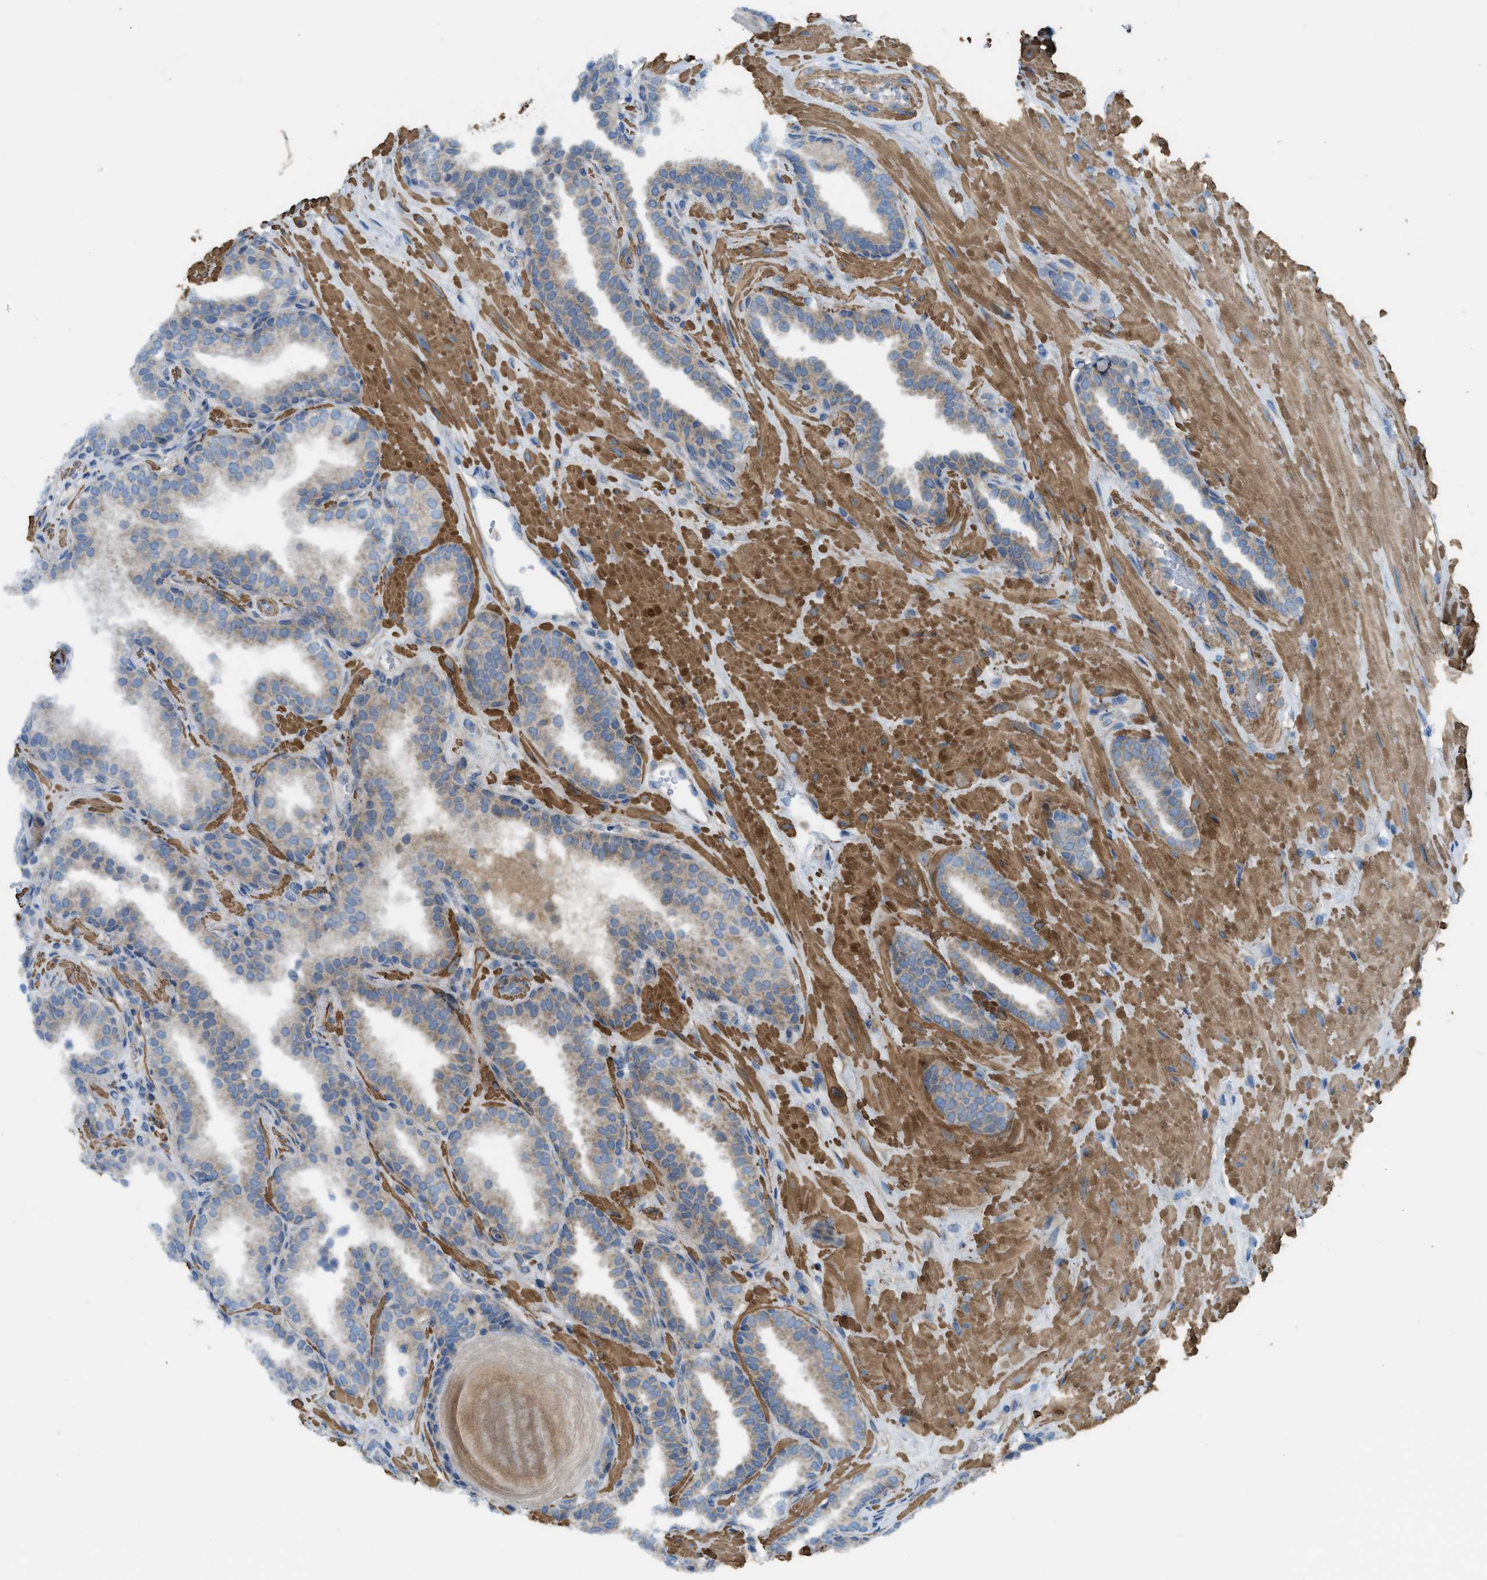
{"staining": {"intensity": "moderate", "quantity": "25%-75%", "location": "cytoplasmic/membranous"}, "tissue": "prostate", "cell_type": "Glandular cells", "image_type": "normal", "snomed": [{"axis": "morphology", "description": "Normal tissue, NOS"}, {"axis": "topography", "description": "Prostate"}], "caption": "Immunohistochemistry (IHC) (DAB (3,3'-diaminobenzidine)) staining of unremarkable human prostate exhibits moderate cytoplasmic/membranous protein positivity in about 25%-75% of glandular cells. (DAB (3,3'-diaminobenzidine) IHC with brightfield microscopy, high magnification).", "gene": "BMPR1A", "patient": {"sex": "male", "age": 51}}